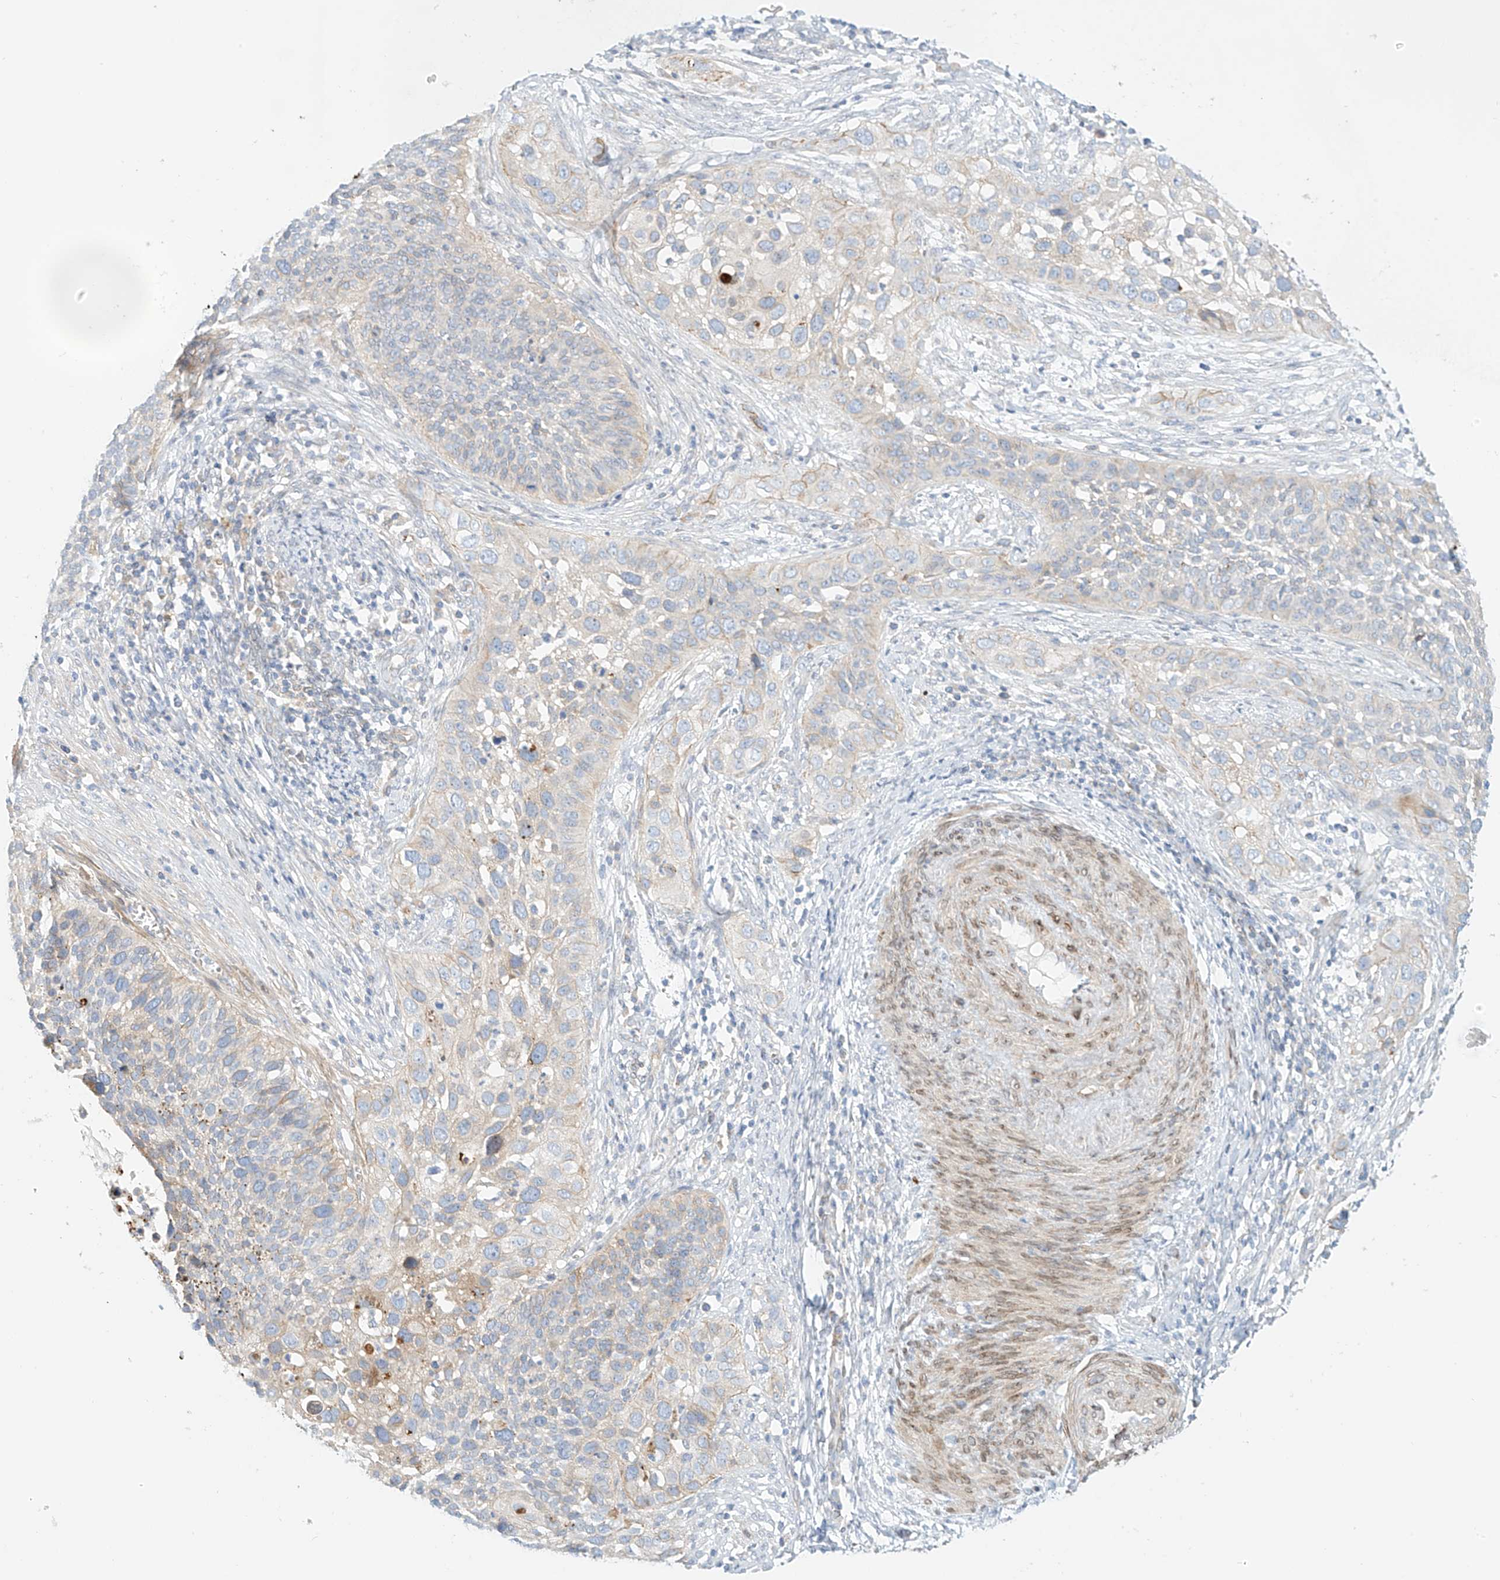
{"staining": {"intensity": "negative", "quantity": "none", "location": "none"}, "tissue": "cervical cancer", "cell_type": "Tumor cells", "image_type": "cancer", "snomed": [{"axis": "morphology", "description": "Squamous cell carcinoma, NOS"}, {"axis": "topography", "description": "Cervix"}], "caption": "This is an IHC image of human cervical cancer. There is no expression in tumor cells.", "gene": "PCYOX1", "patient": {"sex": "female", "age": 34}}